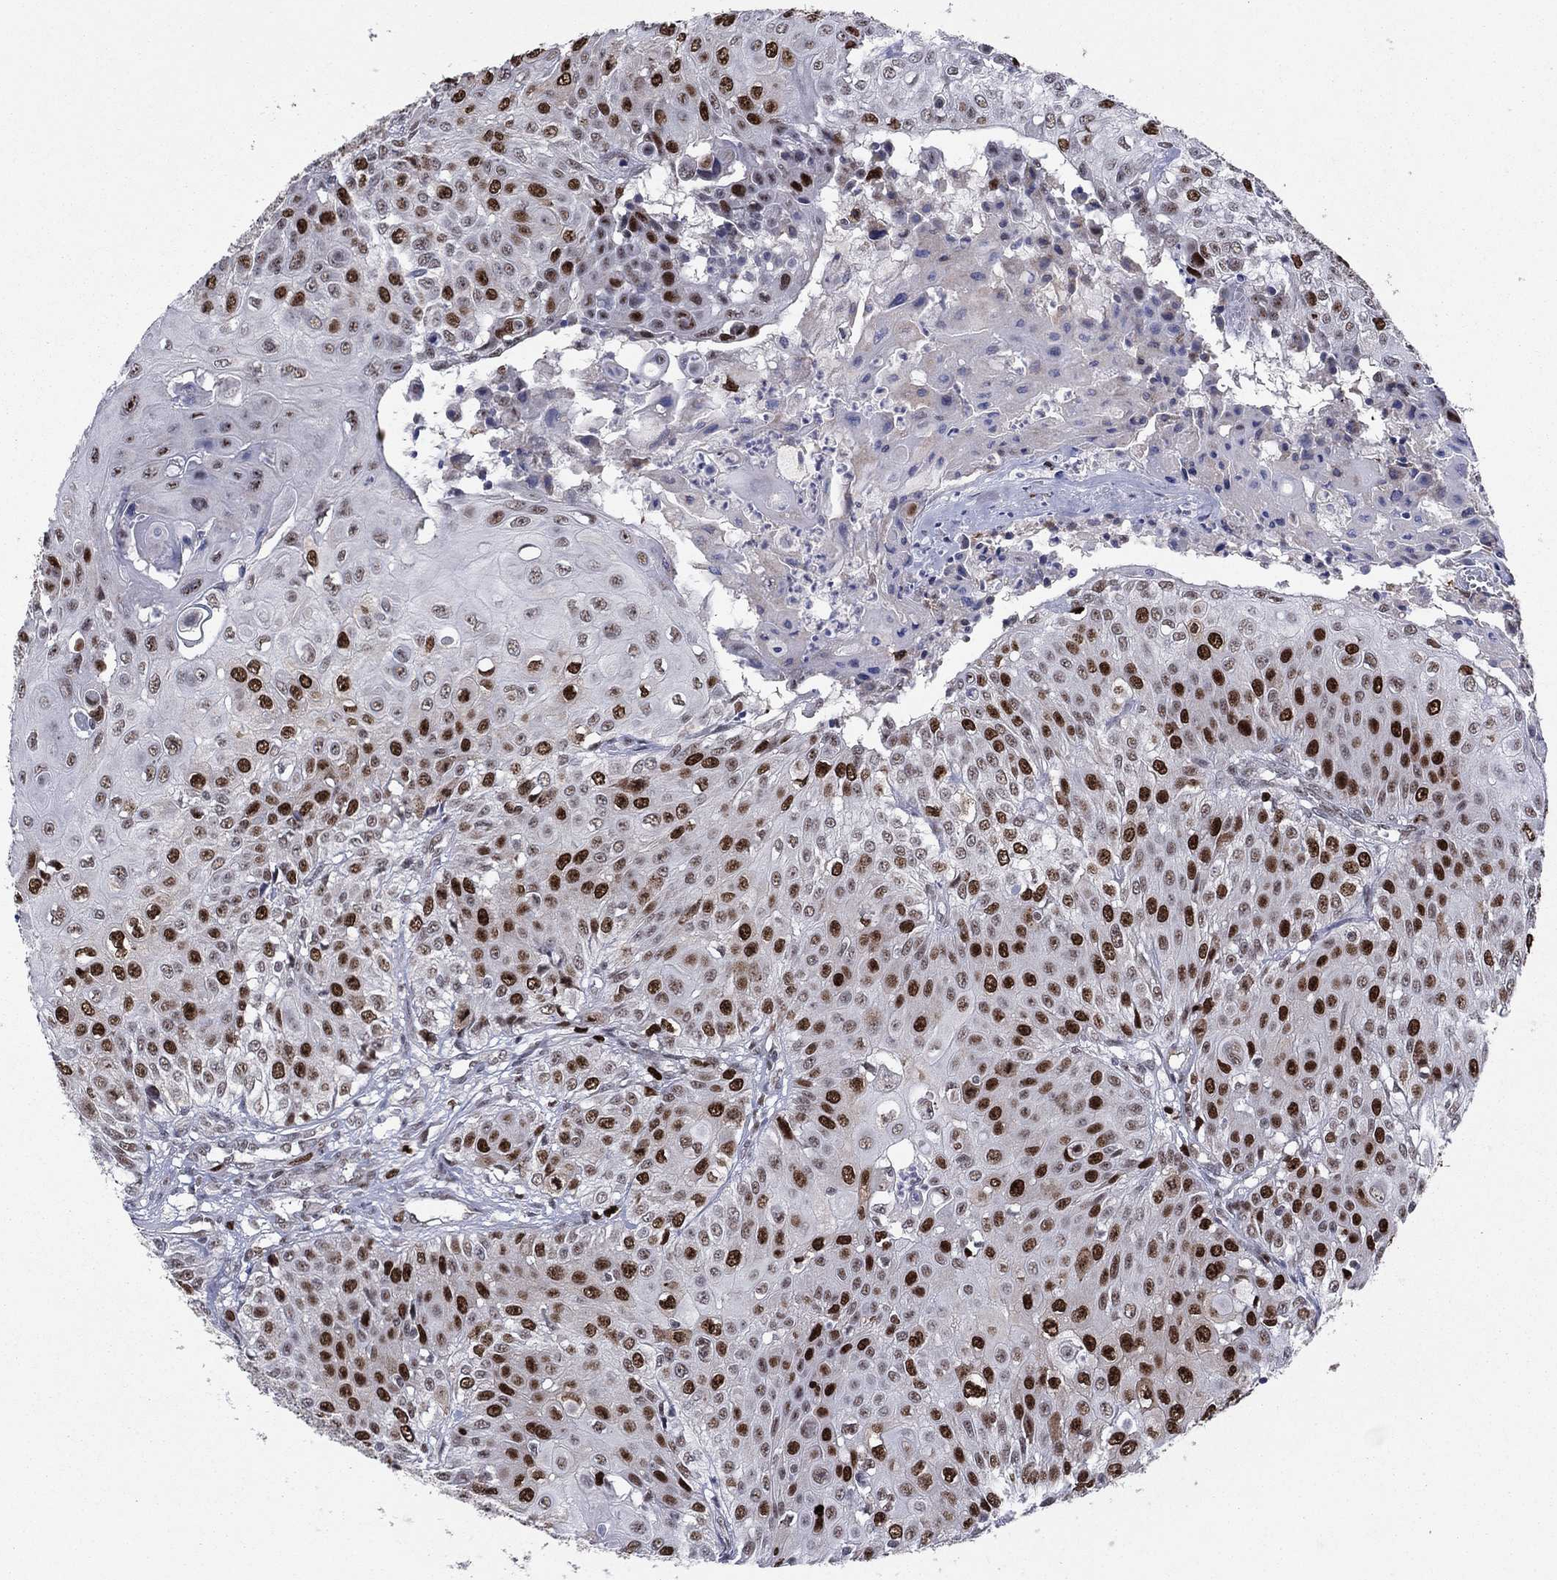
{"staining": {"intensity": "strong", "quantity": "25%-75%", "location": "nuclear"}, "tissue": "urothelial cancer", "cell_type": "Tumor cells", "image_type": "cancer", "snomed": [{"axis": "morphology", "description": "Urothelial carcinoma, High grade"}, {"axis": "topography", "description": "Urinary bladder"}], "caption": "Brown immunohistochemical staining in human urothelial carcinoma (high-grade) shows strong nuclear positivity in approximately 25%-75% of tumor cells.", "gene": "CDCA5", "patient": {"sex": "female", "age": 79}}